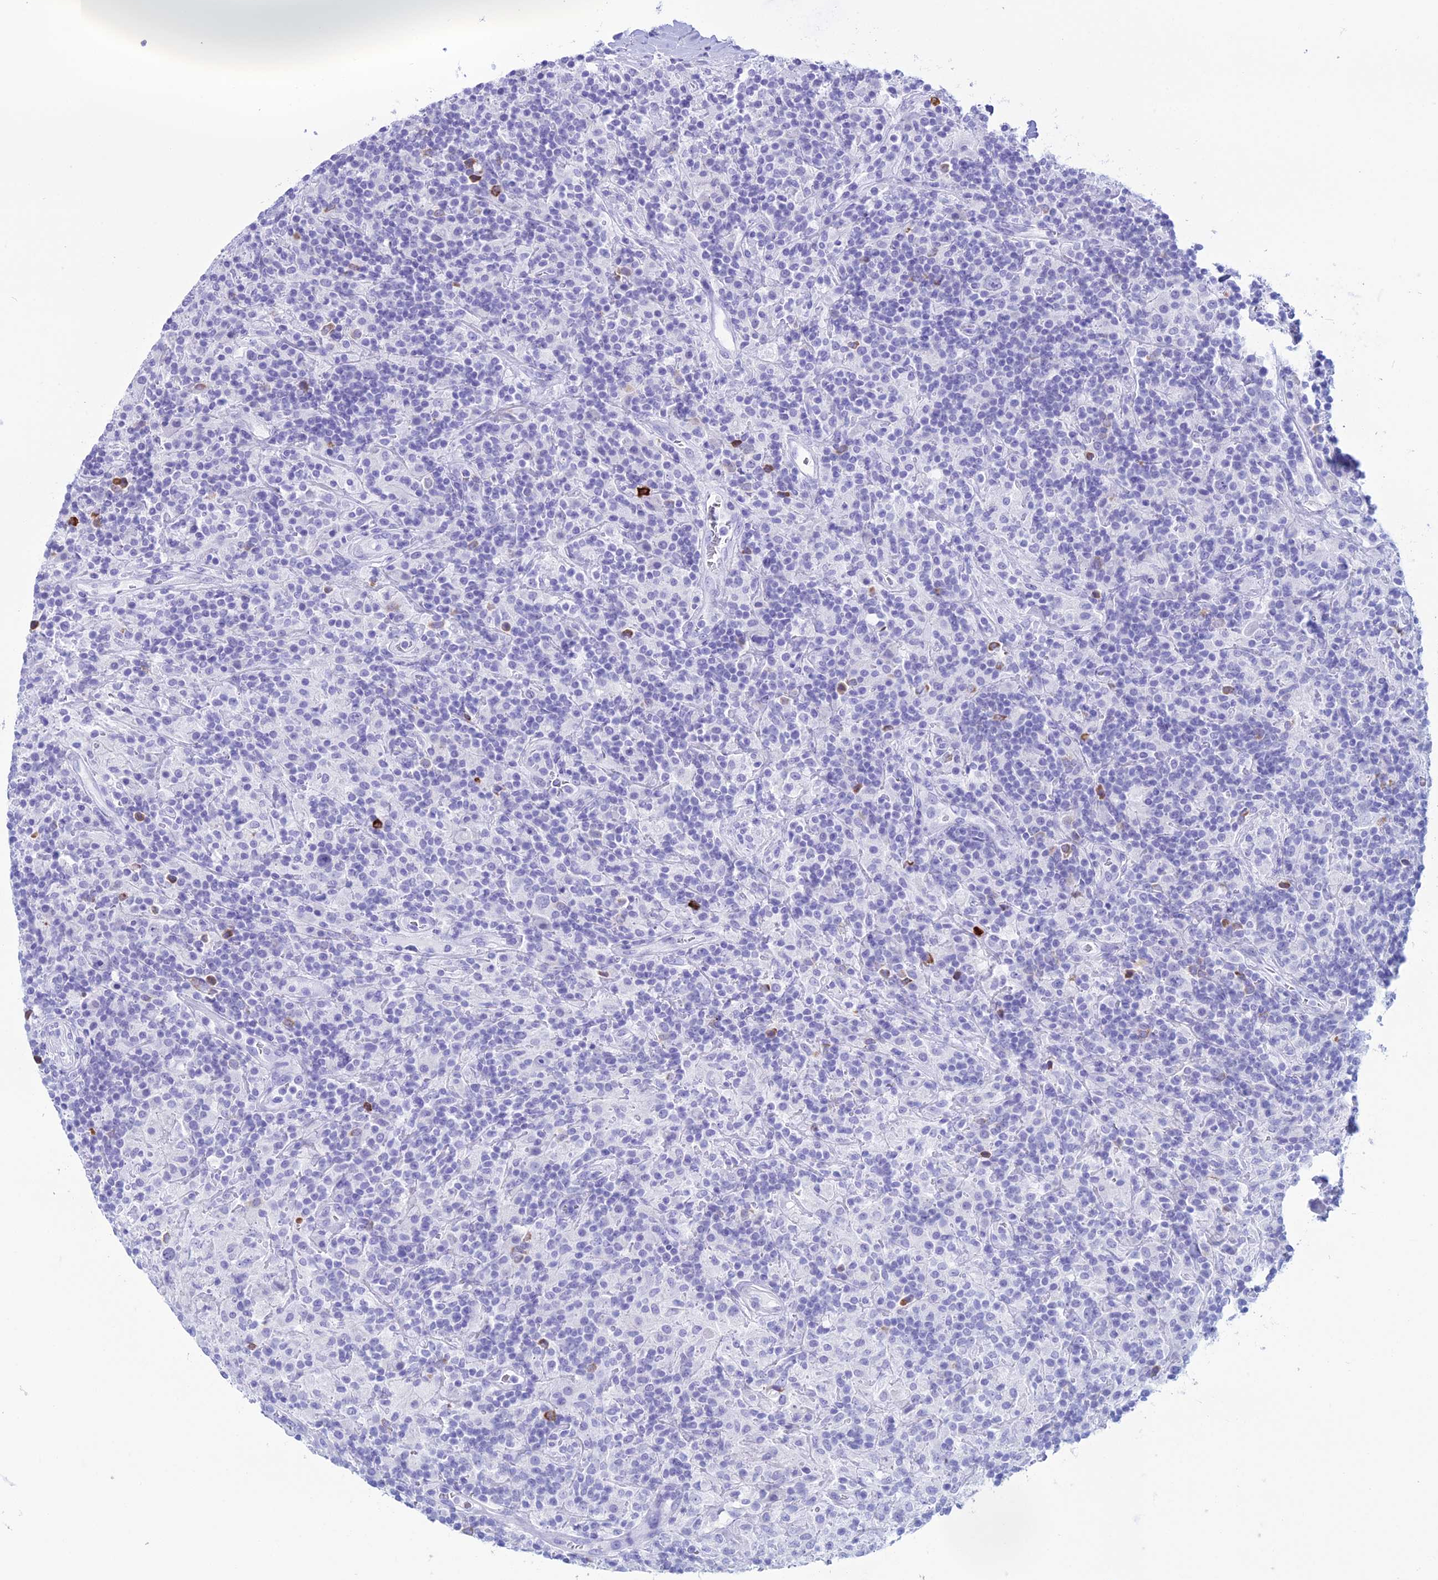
{"staining": {"intensity": "negative", "quantity": "none", "location": "none"}, "tissue": "lymphoma", "cell_type": "Tumor cells", "image_type": "cancer", "snomed": [{"axis": "morphology", "description": "Hodgkin's disease, NOS"}, {"axis": "topography", "description": "Lymph node"}], "caption": "Tumor cells show no significant protein staining in Hodgkin's disease. (Stains: DAB (3,3'-diaminobenzidine) immunohistochemistry with hematoxylin counter stain, Microscopy: brightfield microscopy at high magnification).", "gene": "MZB1", "patient": {"sex": "male", "age": 70}}